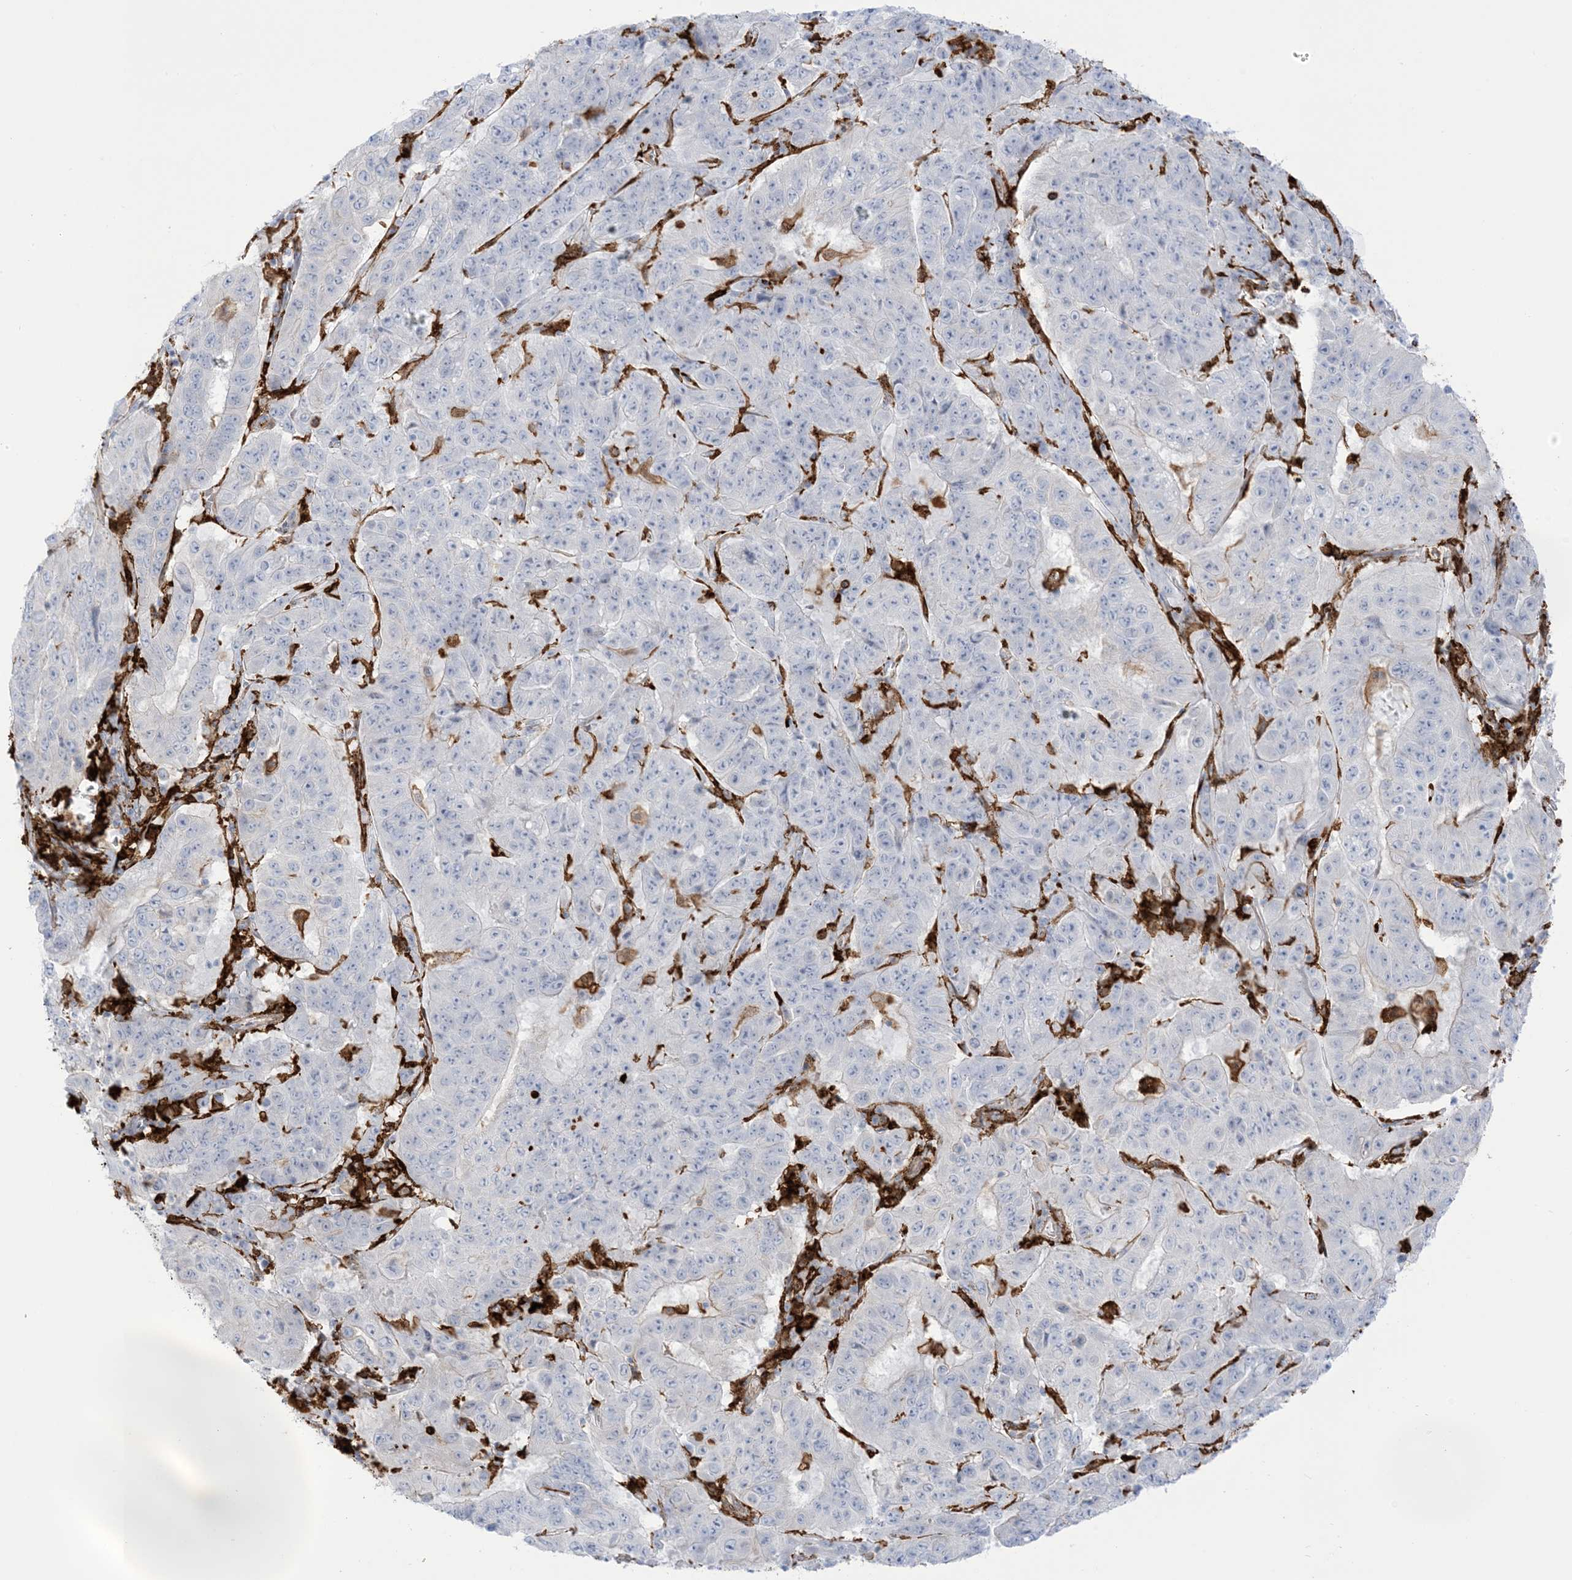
{"staining": {"intensity": "negative", "quantity": "none", "location": "none"}, "tissue": "pancreatic cancer", "cell_type": "Tumor cells", "image_type": "cancer", "snomed": [{"axis": "morphology", "description": "Adenocarcinoma, NOS"}, {"axis": "topography", "description": "Pancreas"}], "caption": "This is an immunohistochemistry photomicrograph of adenocarcinoma (pancreatic). There is no positivity in tumor cells.", "gene": "ICMT", "patient": {"sex": "male", "age": 63}}